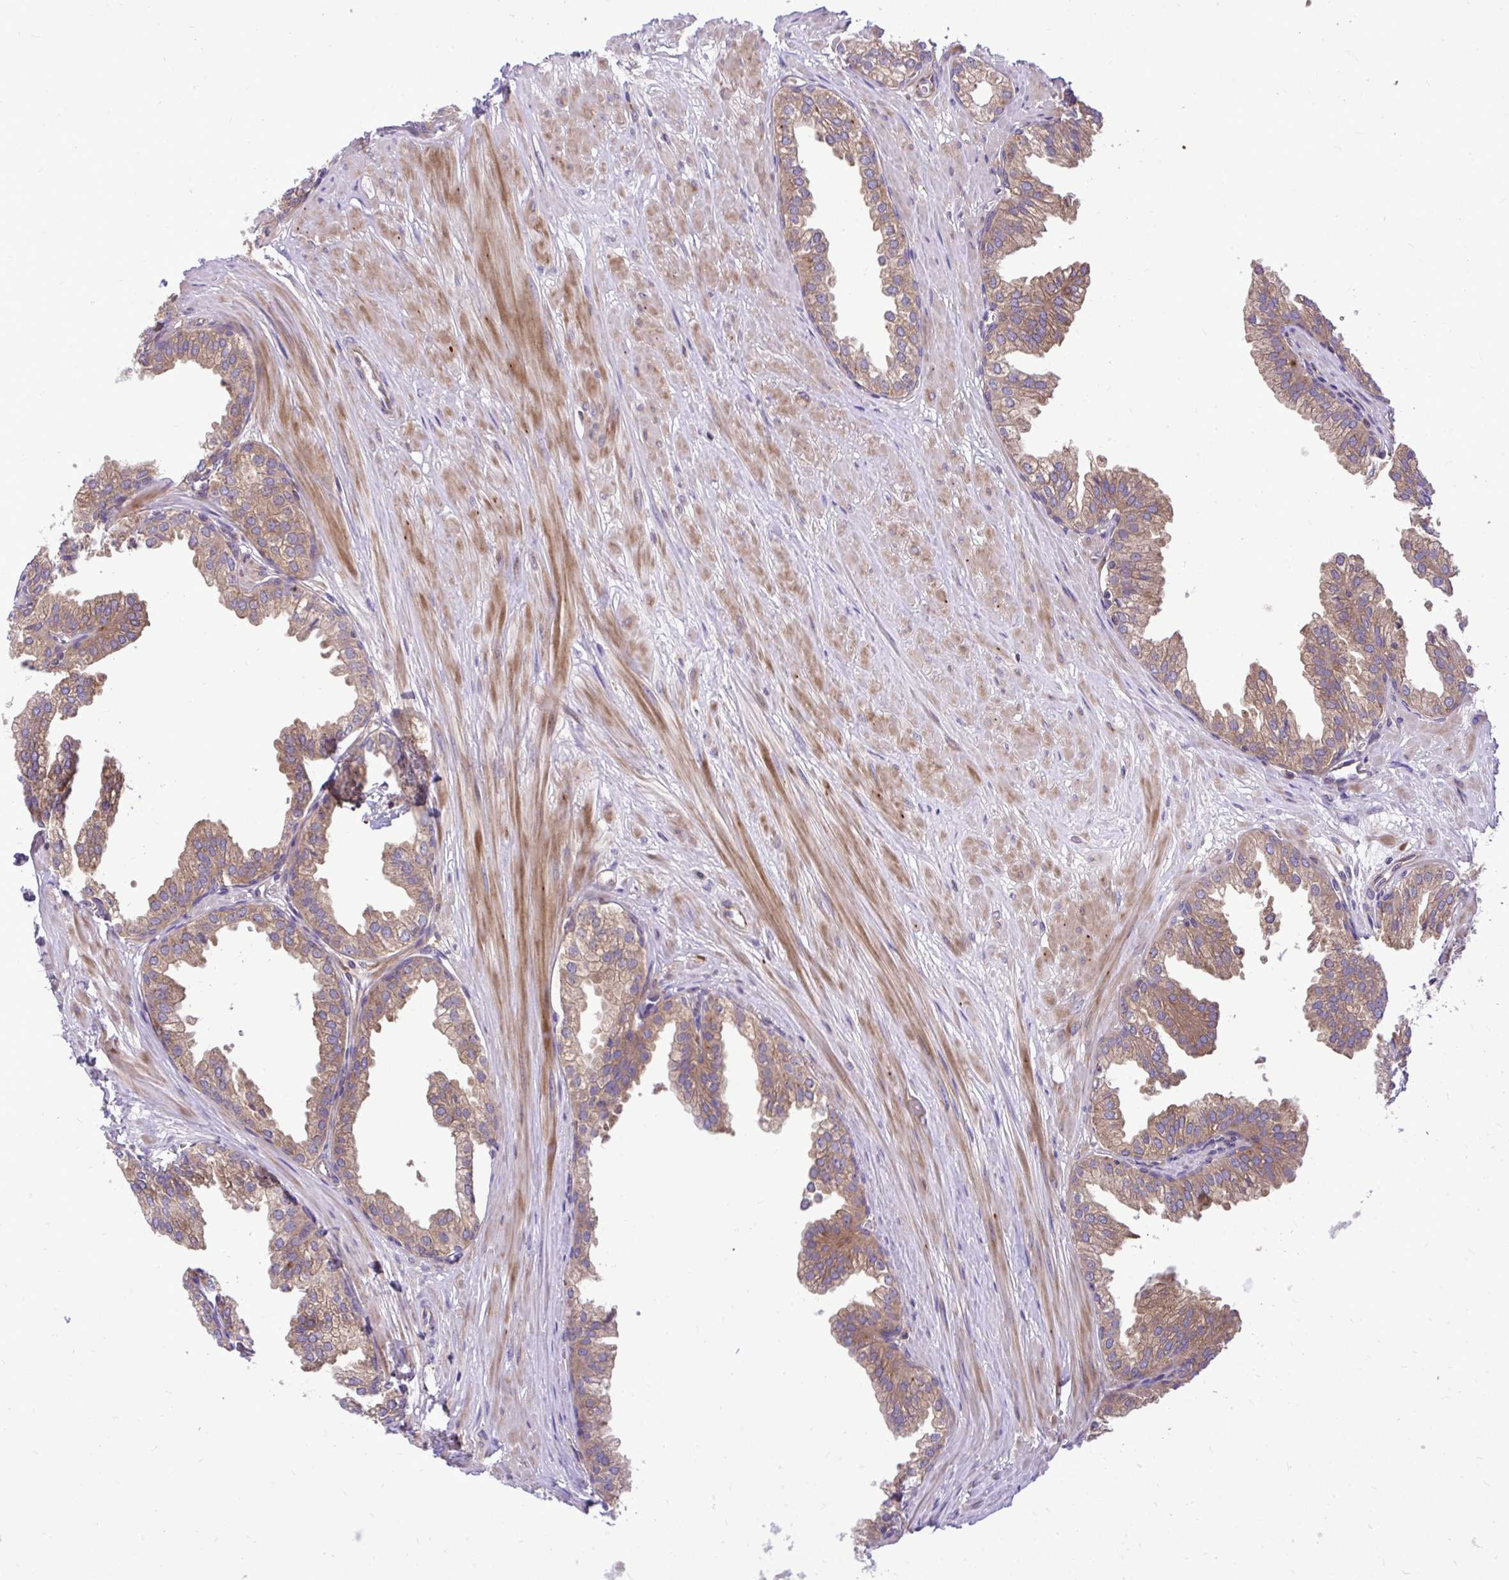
{"staining": {"intensity": "weak", "quantity": ">75%", "location": "cytoplasmic/membranous"}, "tissue": "prostate", "cell_type": "Glandular cells", "image_type": "normal", "snomed": [{"axis": "morphology", "description": "Normal tissue, NOS"}, {"axis": "topography", "description": "Prostate"}, {"axis": "topography", "description": "Peripheral nerve tissue"}], "caption": "Brown immunohistochemical staining in unremarkable prostate exhibits weak cytoplasmic/membranous expression in about >75% of glandular cells. Using DAB (3,3'-diaminobenzidine) (brown) and hematoxylin (blue) stains, captured at high magnification using brightfield microscopy.", "gene": "PAIP2", "patient": {"sex": "male", "age": 55}}